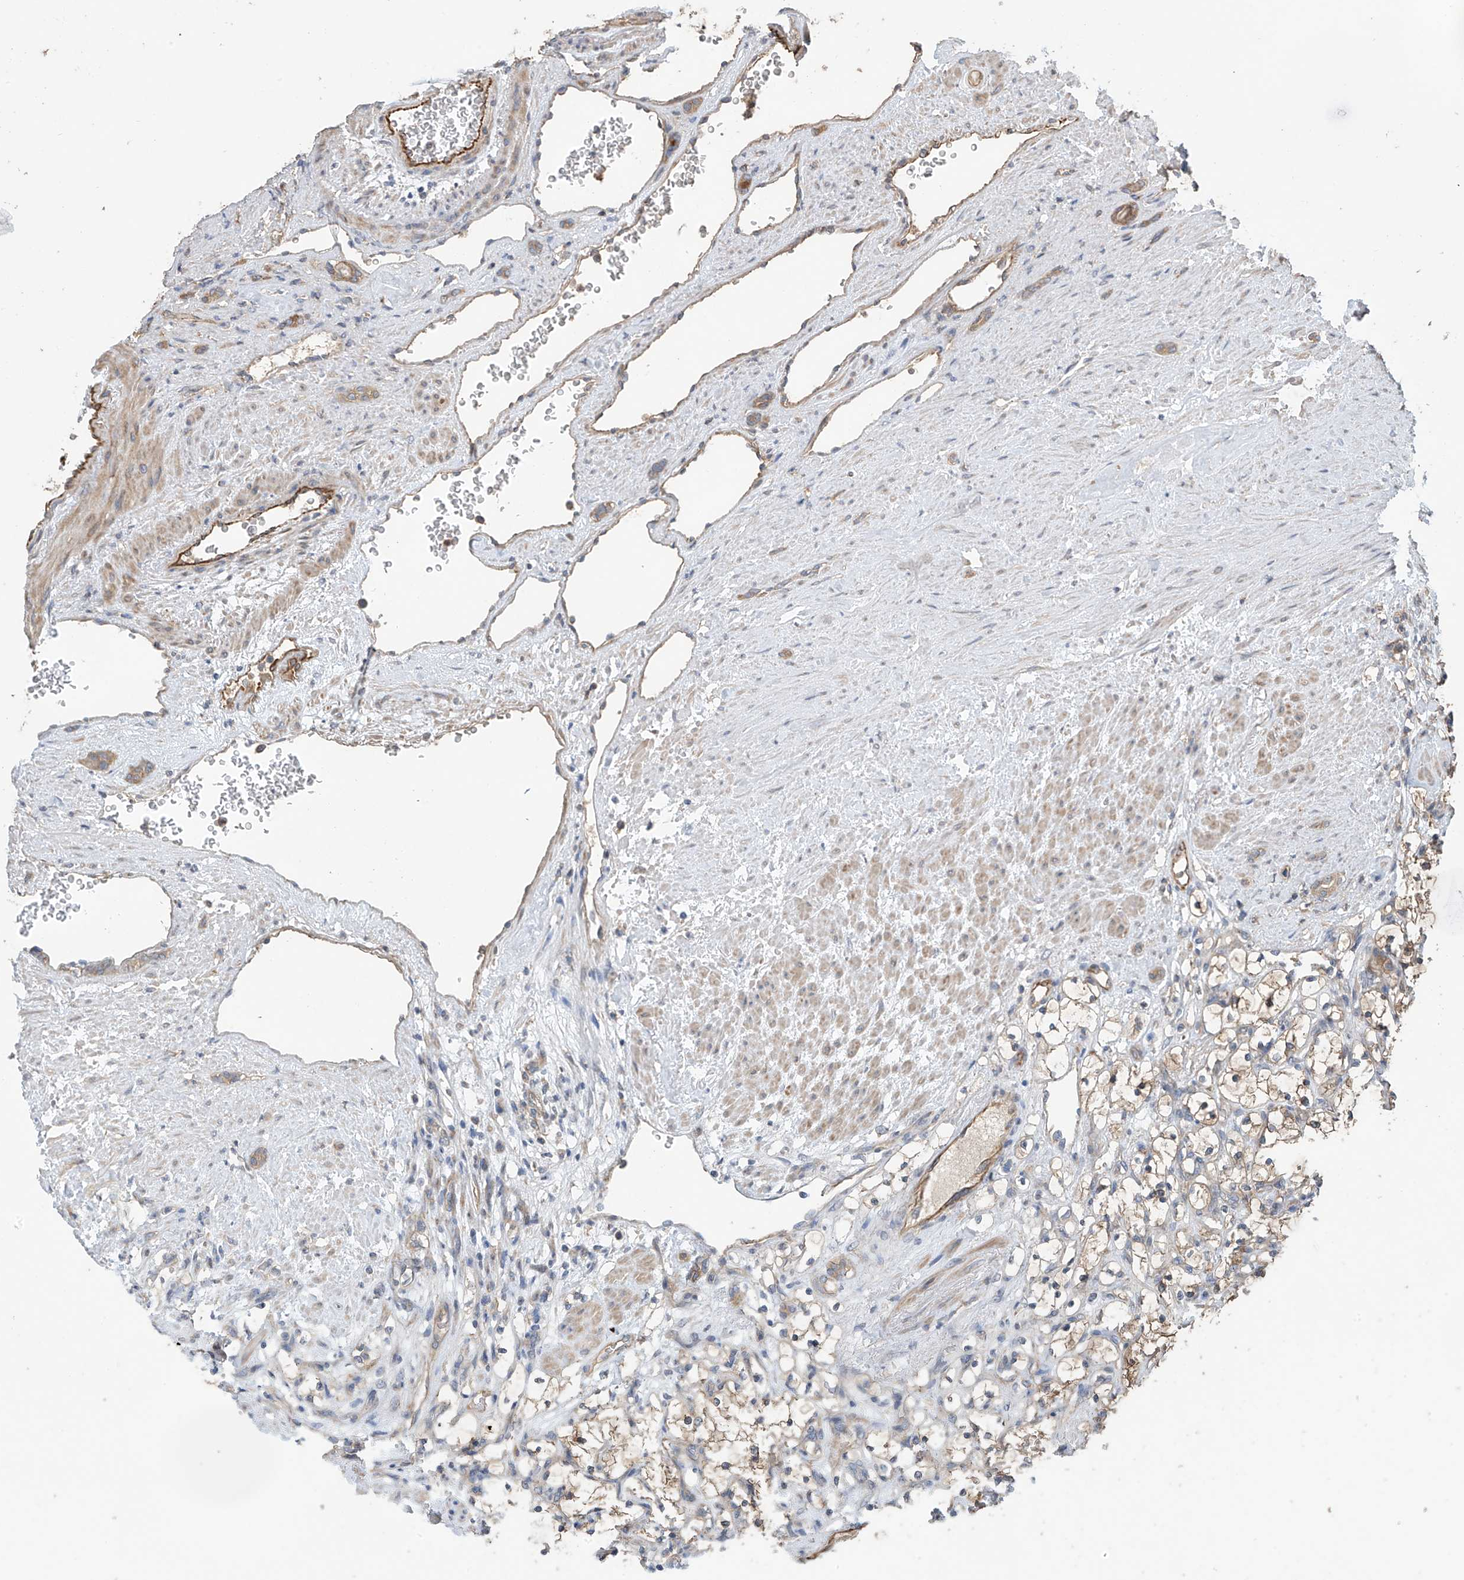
{"staining": {"intensity": "weak", "quantity": "<25%", "location": "cytoplasmic/membranous"}, "tissue": "renal cancer", "cell_type": "Tumor cells", "image_type": "cancer", "snomed": [{"axis": "morphology", "description": "Adenocarcinoma, NOS"}, {"axis": "topography", "description": "Kidney"}], "caption": "Image shows no significant protein expression in tumor cells of renal cancer.", "gene": "PHACTR4", "patient": {"sex": "female", "age": 69}}